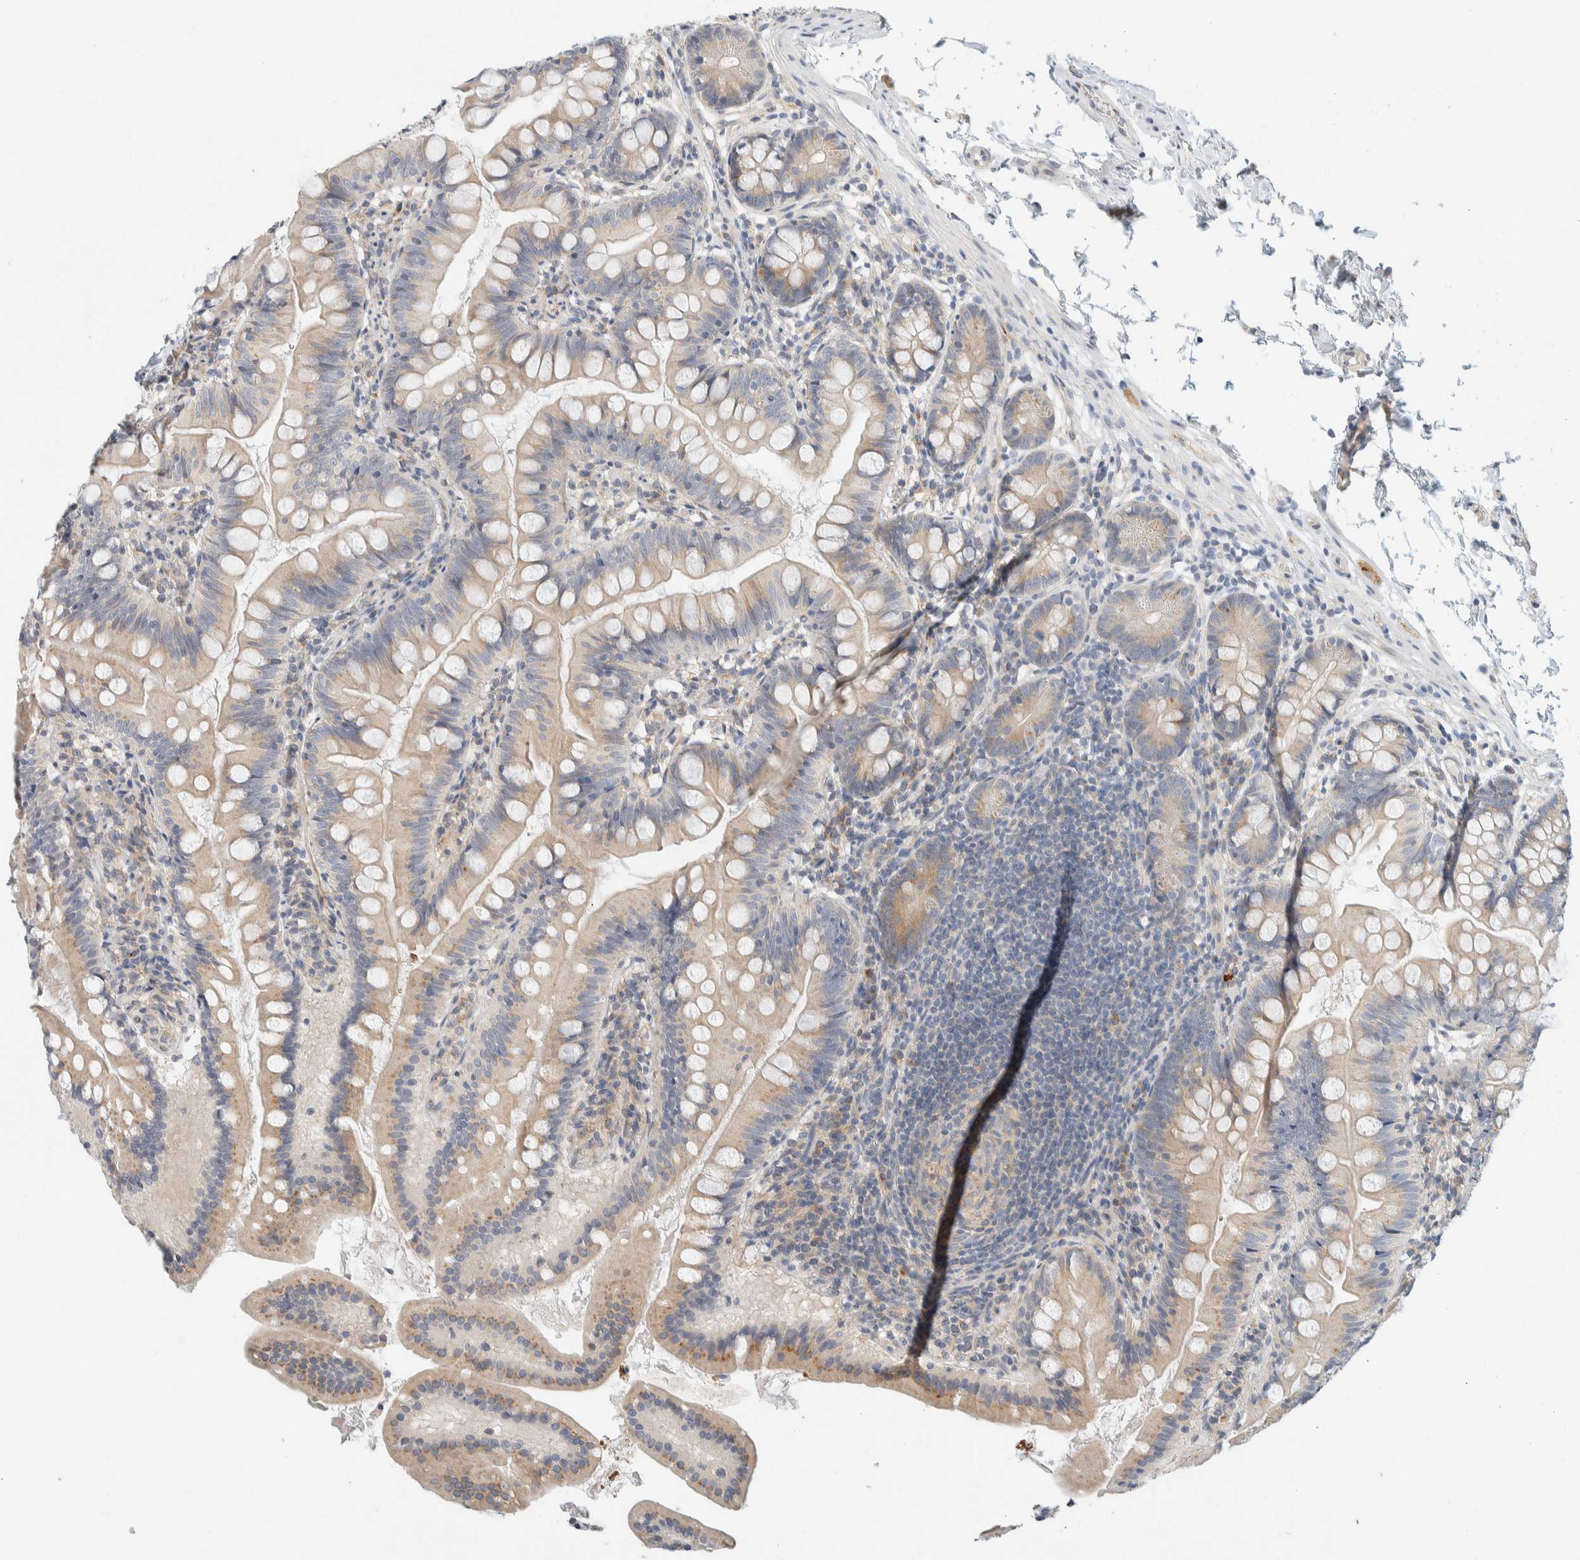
{"staining": {"intensity": "weak", "quantity": "25%-75%", "location": "cytoplasmic/membranous"}, "tissue": "small intestine", "cell_type": "Glandular cells", "image_type": "normal", "snomed": [{"axis": "morphology", "description": "Normal tissue, NOS"}, {"axis": "topography", "description": "Small intestine"}], "caption": "Immunohistochemical staining of unremarkable human small intestine demonstrates low levels of weak cytoplasmic/membranous staining in approximately 25%-75% of glandular cells.", "gene": "TMEM184B", "patient": {"sex": "male", "age": 7}}